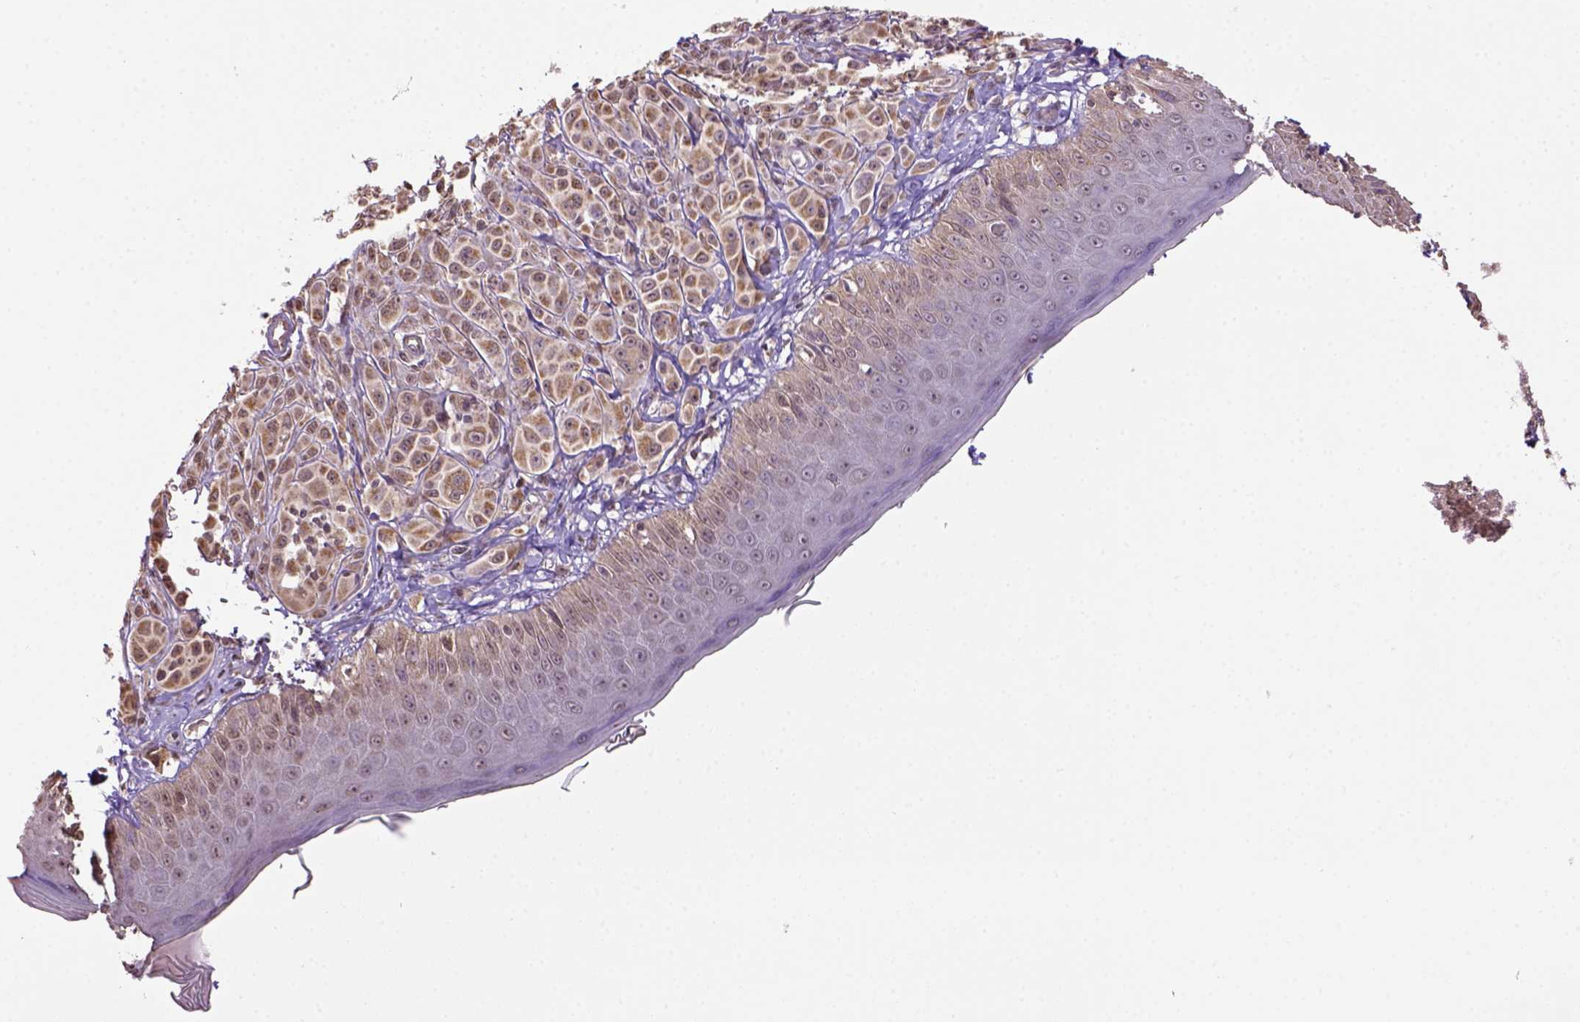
{"staining": {"intensity": "moderate", "quantity": "25%-75%", "location": "cytoplasmic/membranous"}, "tissue": "melanoma", "cell_type": "Tumor cells", "image_type": "cancer", "snomed": [{"axis": "morphology", "description": "Malignant melanoma, NOS"}, {"axis": "topography", "description": "Skin"}], "caption": "This histopathology image reveals immunohistochemistry (IHC) staining of melanoma, with medium moderate cytoplasmic/membranous positivity in about 25%-75% of tumor cells.", "gene": "WDR17", "patient": {"sex": "male", "age": 67}}